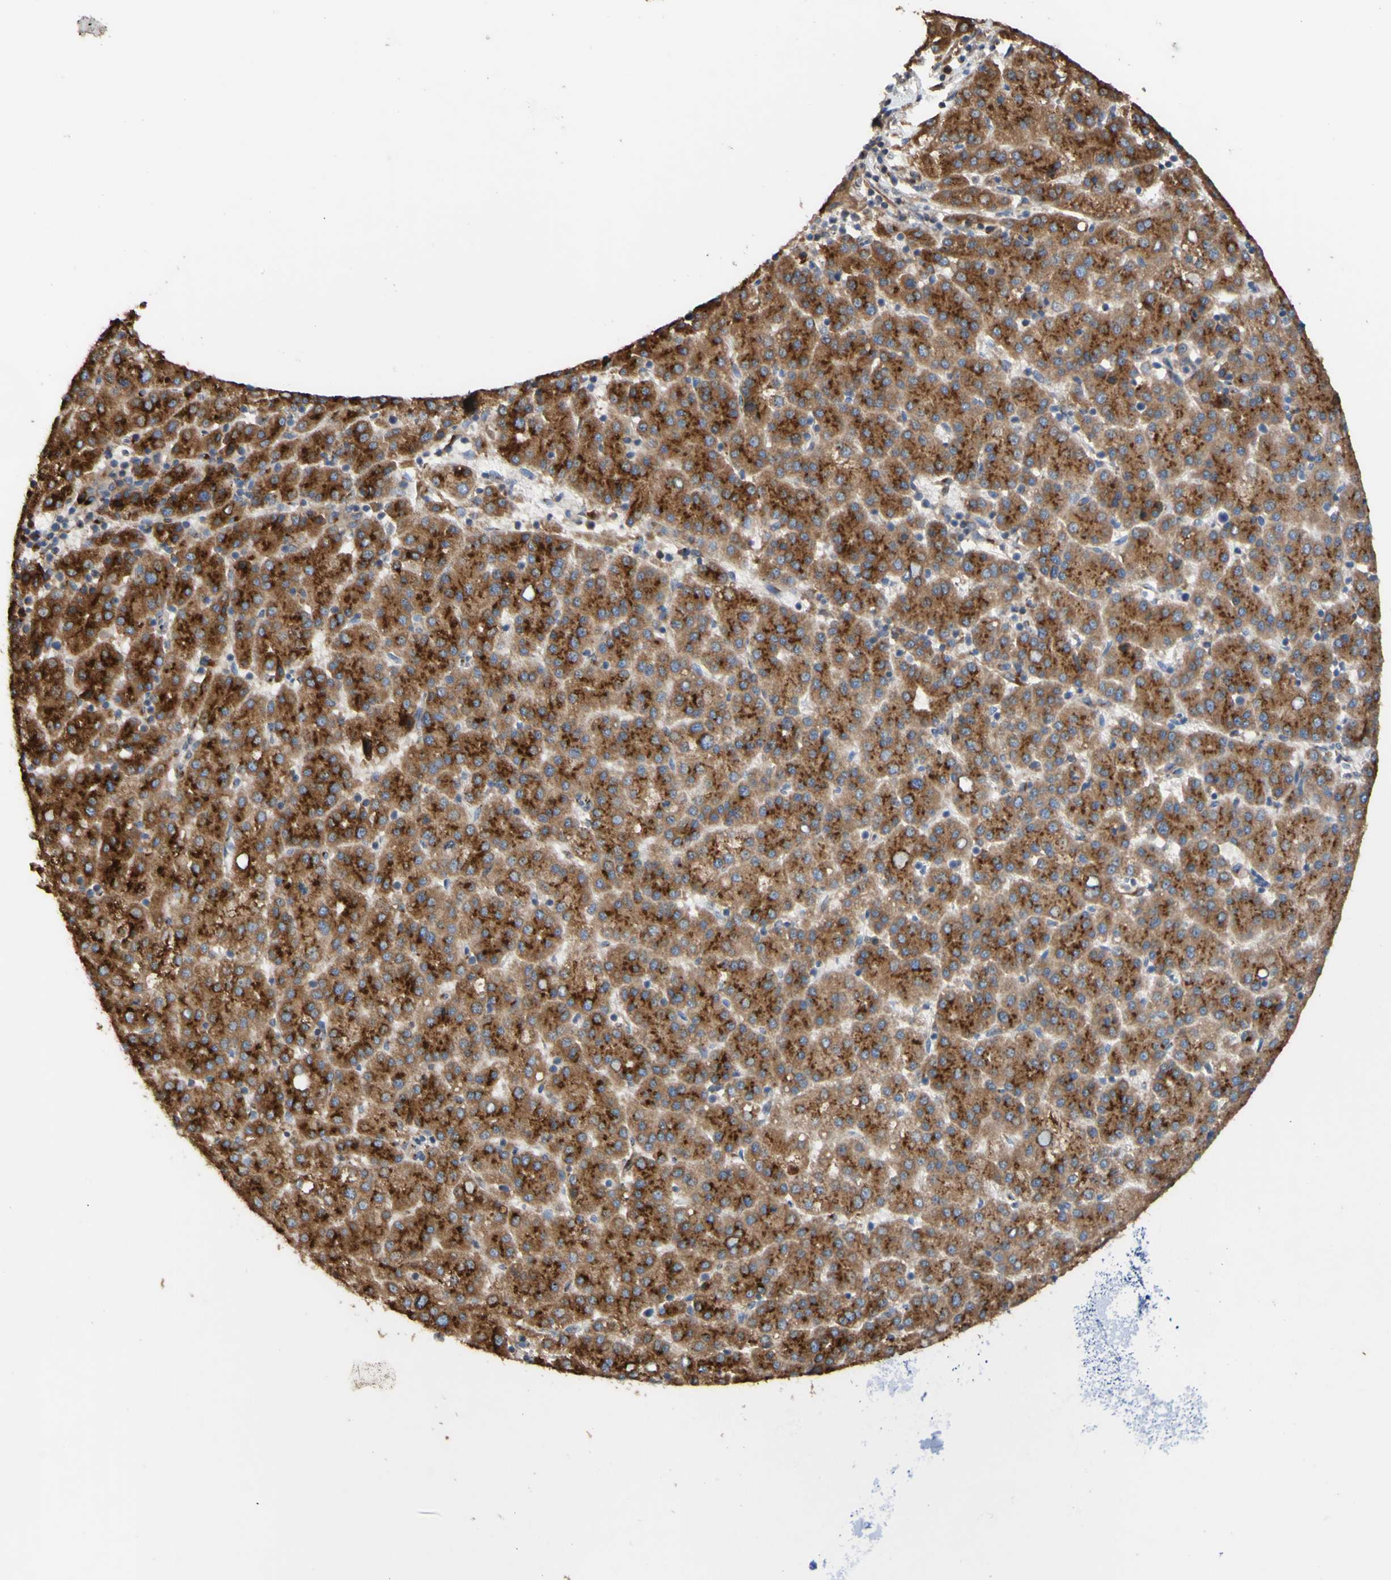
{"staining": {"intensity": "strong", "quantity": ">75%", "location": "cytoplasmic/membranous"}, "tissue": "liver cancer", "cell_type": "Tumor cells", "image_type": "cancer", "snomed": [{"axis": "morphology", "description": "Carcinoma, Hepatocellular, NOS"}, {"axis": "topography", "description": "Liver"}], "caption": "Immunohistochemical staining of human hepatocellular carcinoma (liver) reveals high levels of strong cytoplasmic/membranous protein staining in approximately >75% of tumor cells.", "gene": "NECTIN3", "patient": {"sex": "female", "age": 58}}